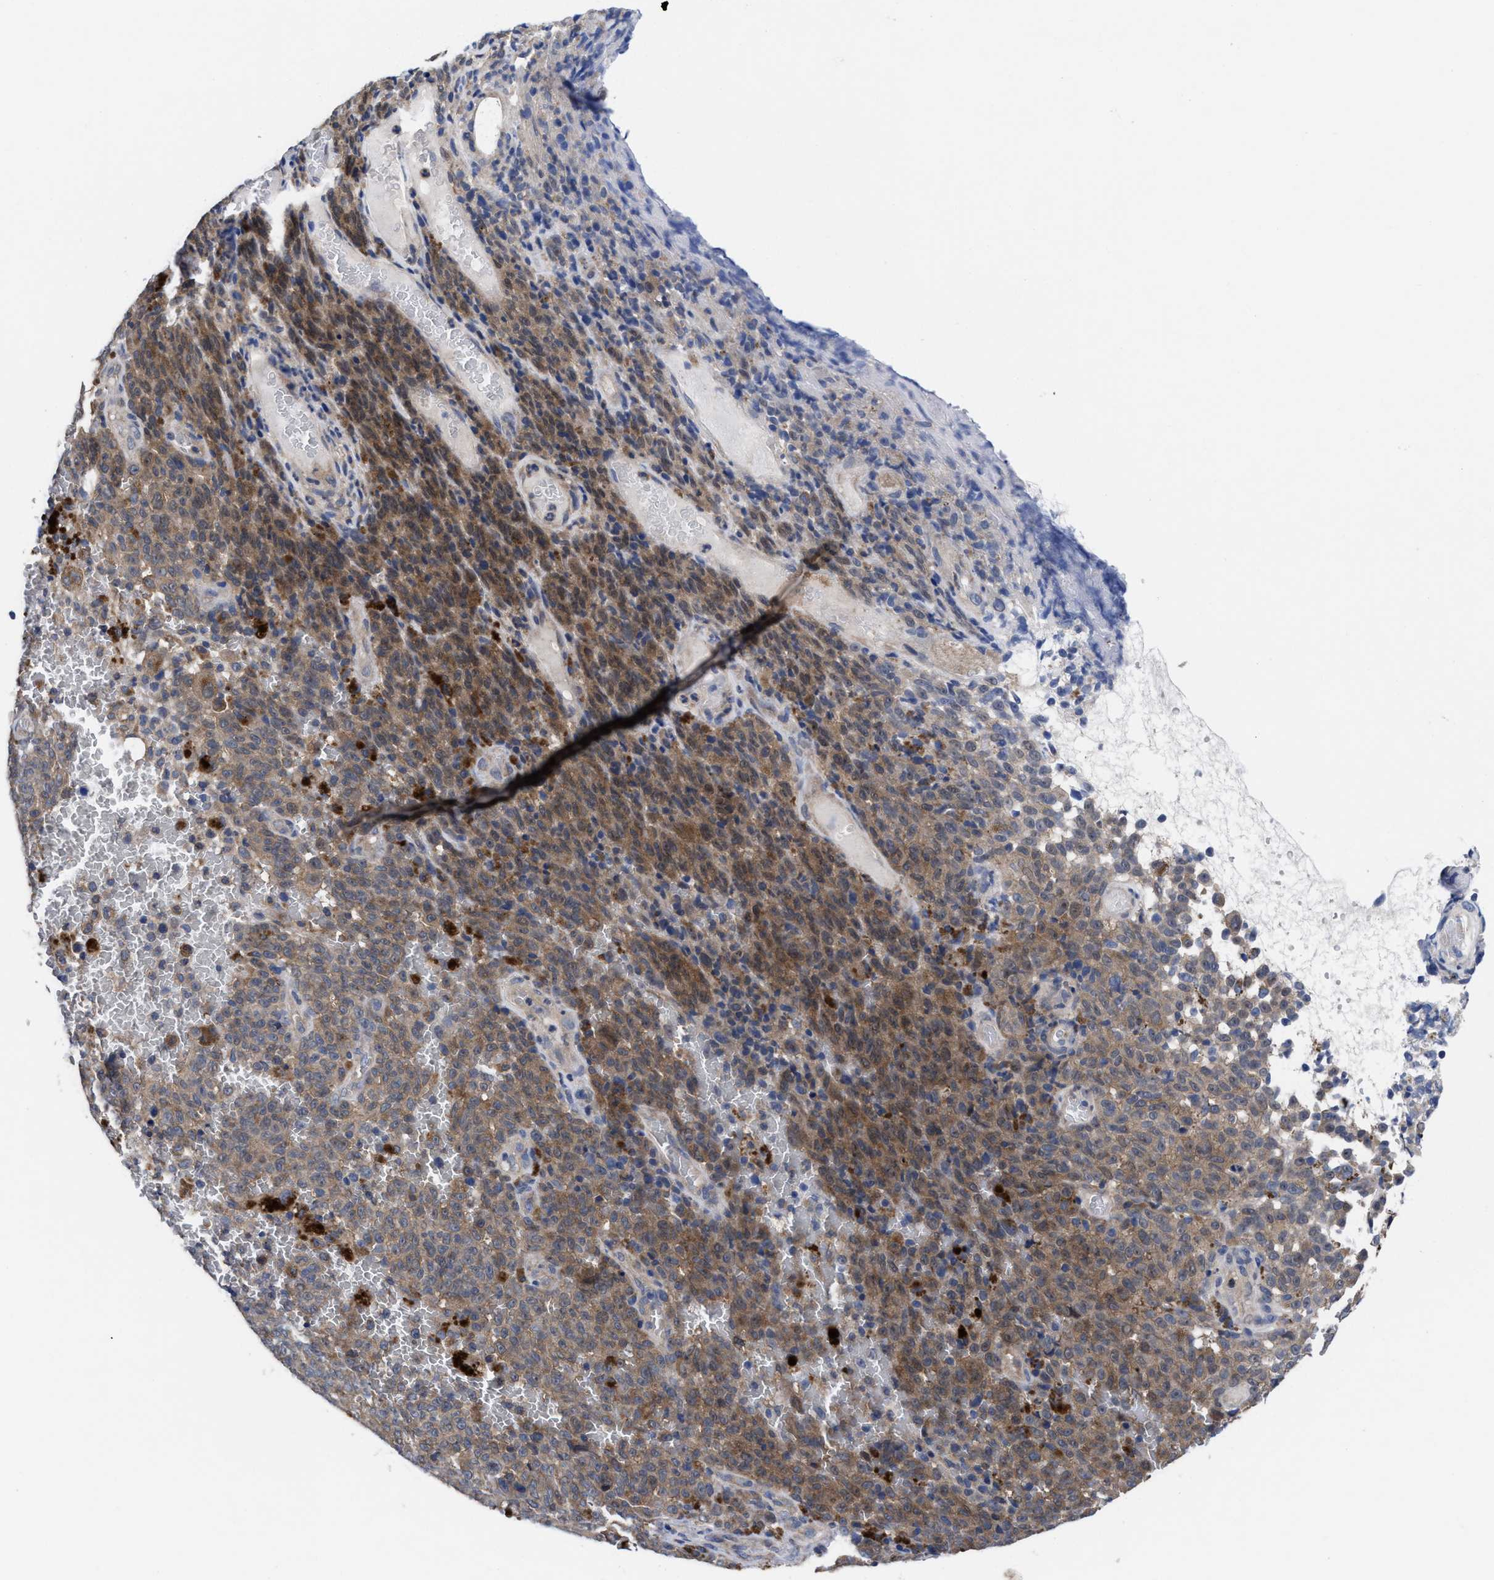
{"staining": {"intensity": "moderate", "quantity": "25%-75%", "location": "cytoplasmic/membranous"}, "tissue": "melanoma", "cell_type": "Tumor cells", "image_type": "cancer", "snomed": [{"axis": "morphology", "description": "Malignant melanoma, NOS"}, {"axis": "topography", "description": "Skin"}], "caption": "IHC (DAB (3,3'-diaminobenzidine)) staining of human malignant melanoma reveals moderate cytoplasmic/membranous protein staining in about 25%-75% of tumor cells. (DAB = brown stain, brightfield microscopy at high magnification).", "gene": "TXNDC17", "patient": {"sex": "female", "age": 82}}